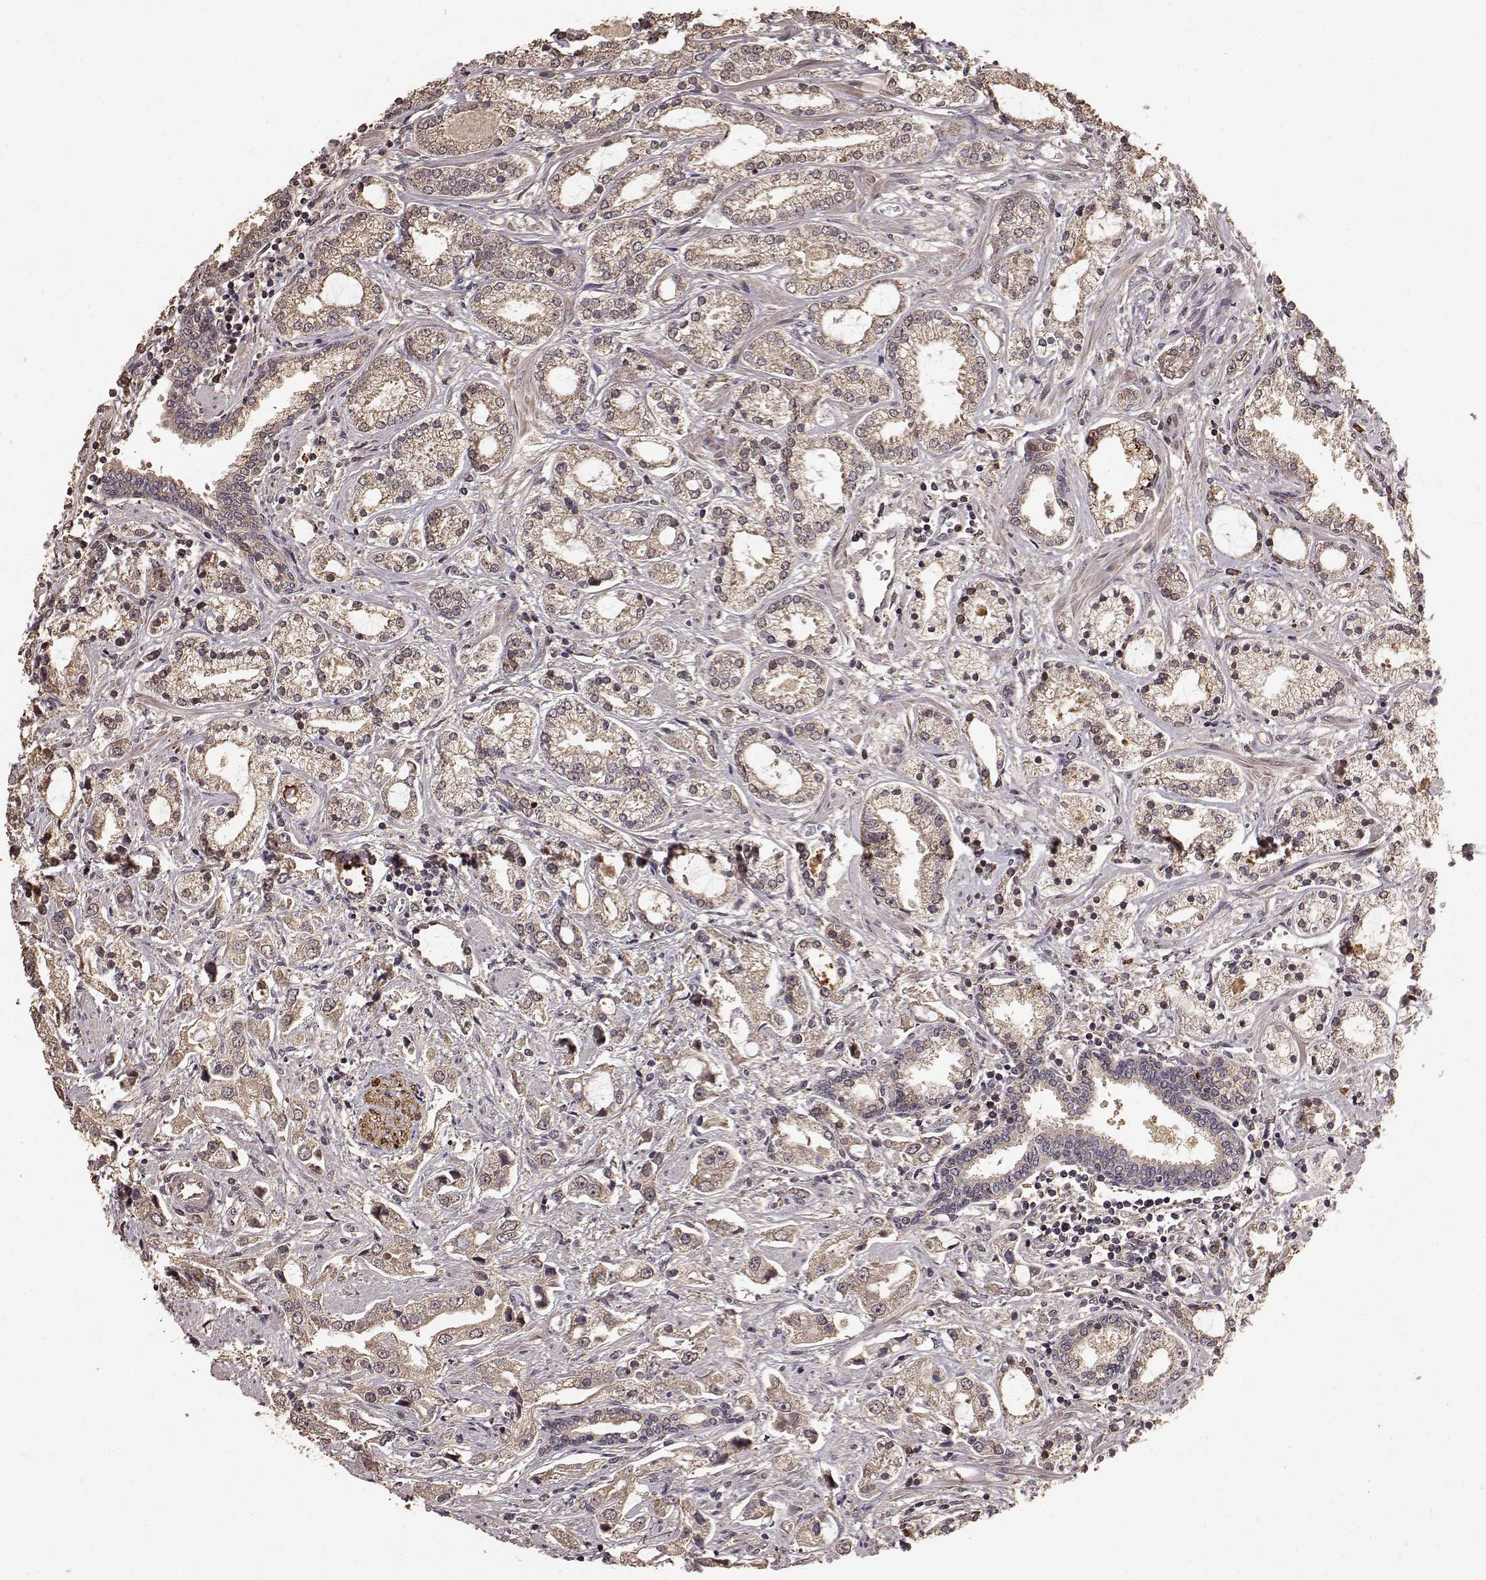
{"staining": {"intensity": "weak", "quantity": ">75%", "location": "cytoplasmic/membranous"}, "tissue": "prostate cancer", "cell_type": "Tumor cells", "image_type": "cancer", "snomed": [{"axis": "morphology", "description": "Adenocarcinoma, Medium grade"}, {"axis": "topography", "description": "Prostate"}], "caption": "Protein staining of prostate cancer tissue reveals weak cytoplasmic/membranous positivity in about >75% of tumor cells. The staining was performed using DAB (3,3'-diaminobenzidine) to visualize the protein expression in brown, while the nuclei were stained in blue with hematoxylin (Magnification: 20x).", "gene": "USP15", "patient": {"sex": "male", "age": 57}}